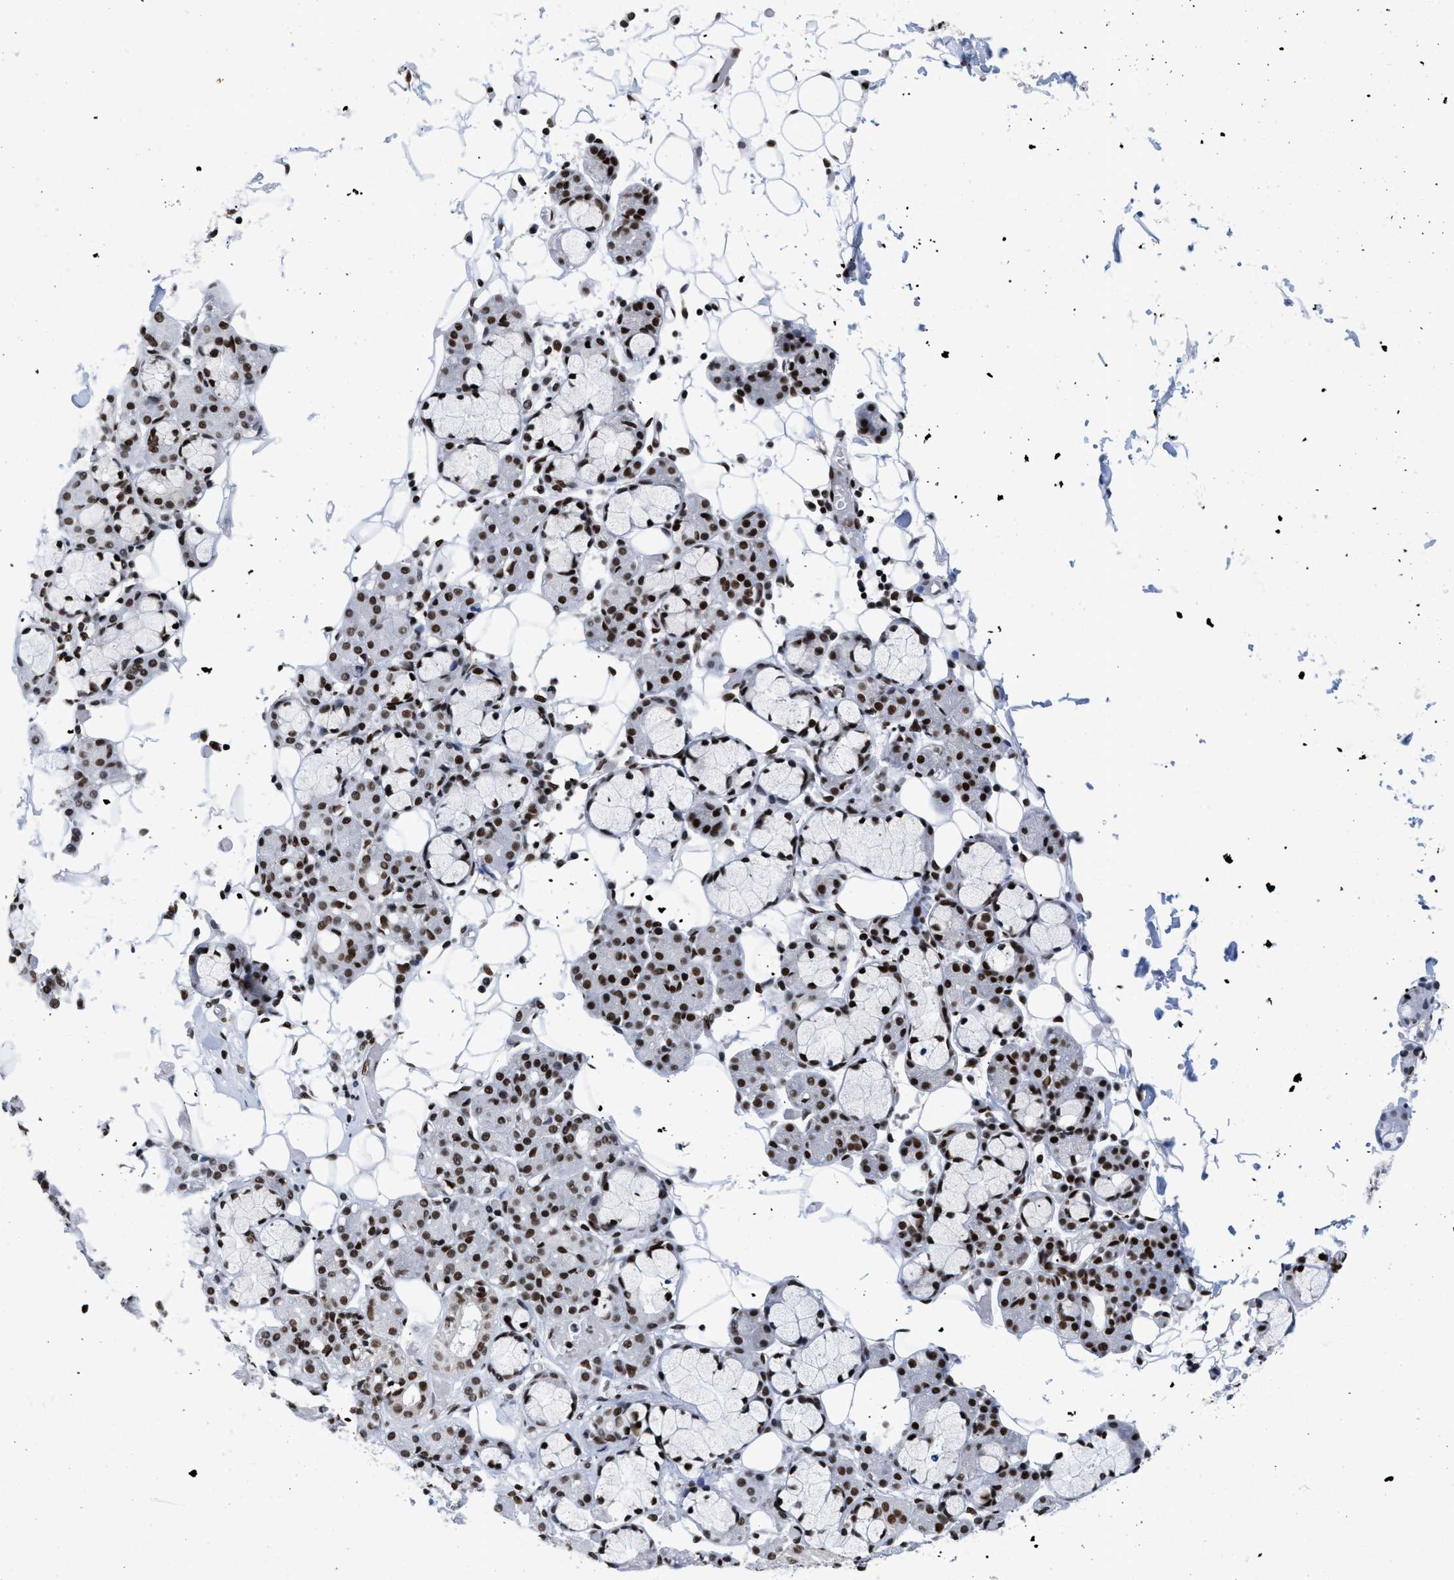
{"staining": {"intensity": "strong", "quantity": ">75%", "location": "nuclear"}, "tissue": "salivary gland", "cell_type": "Glandular cells", "image_type": "normal", "snomed": [{"axis": "morphology", "description": "Normal tissue, NOS"}, {"axis": "topography", "description": "Salivary gland"}], "caption": "This photomicrograph displays immunohistochemistry staining of benign human salivary gland, with high strong nuclear staining in about >75% of glandular cells.", "gene": "CREB1", "patient": {"sex": "male", "age": 63}}